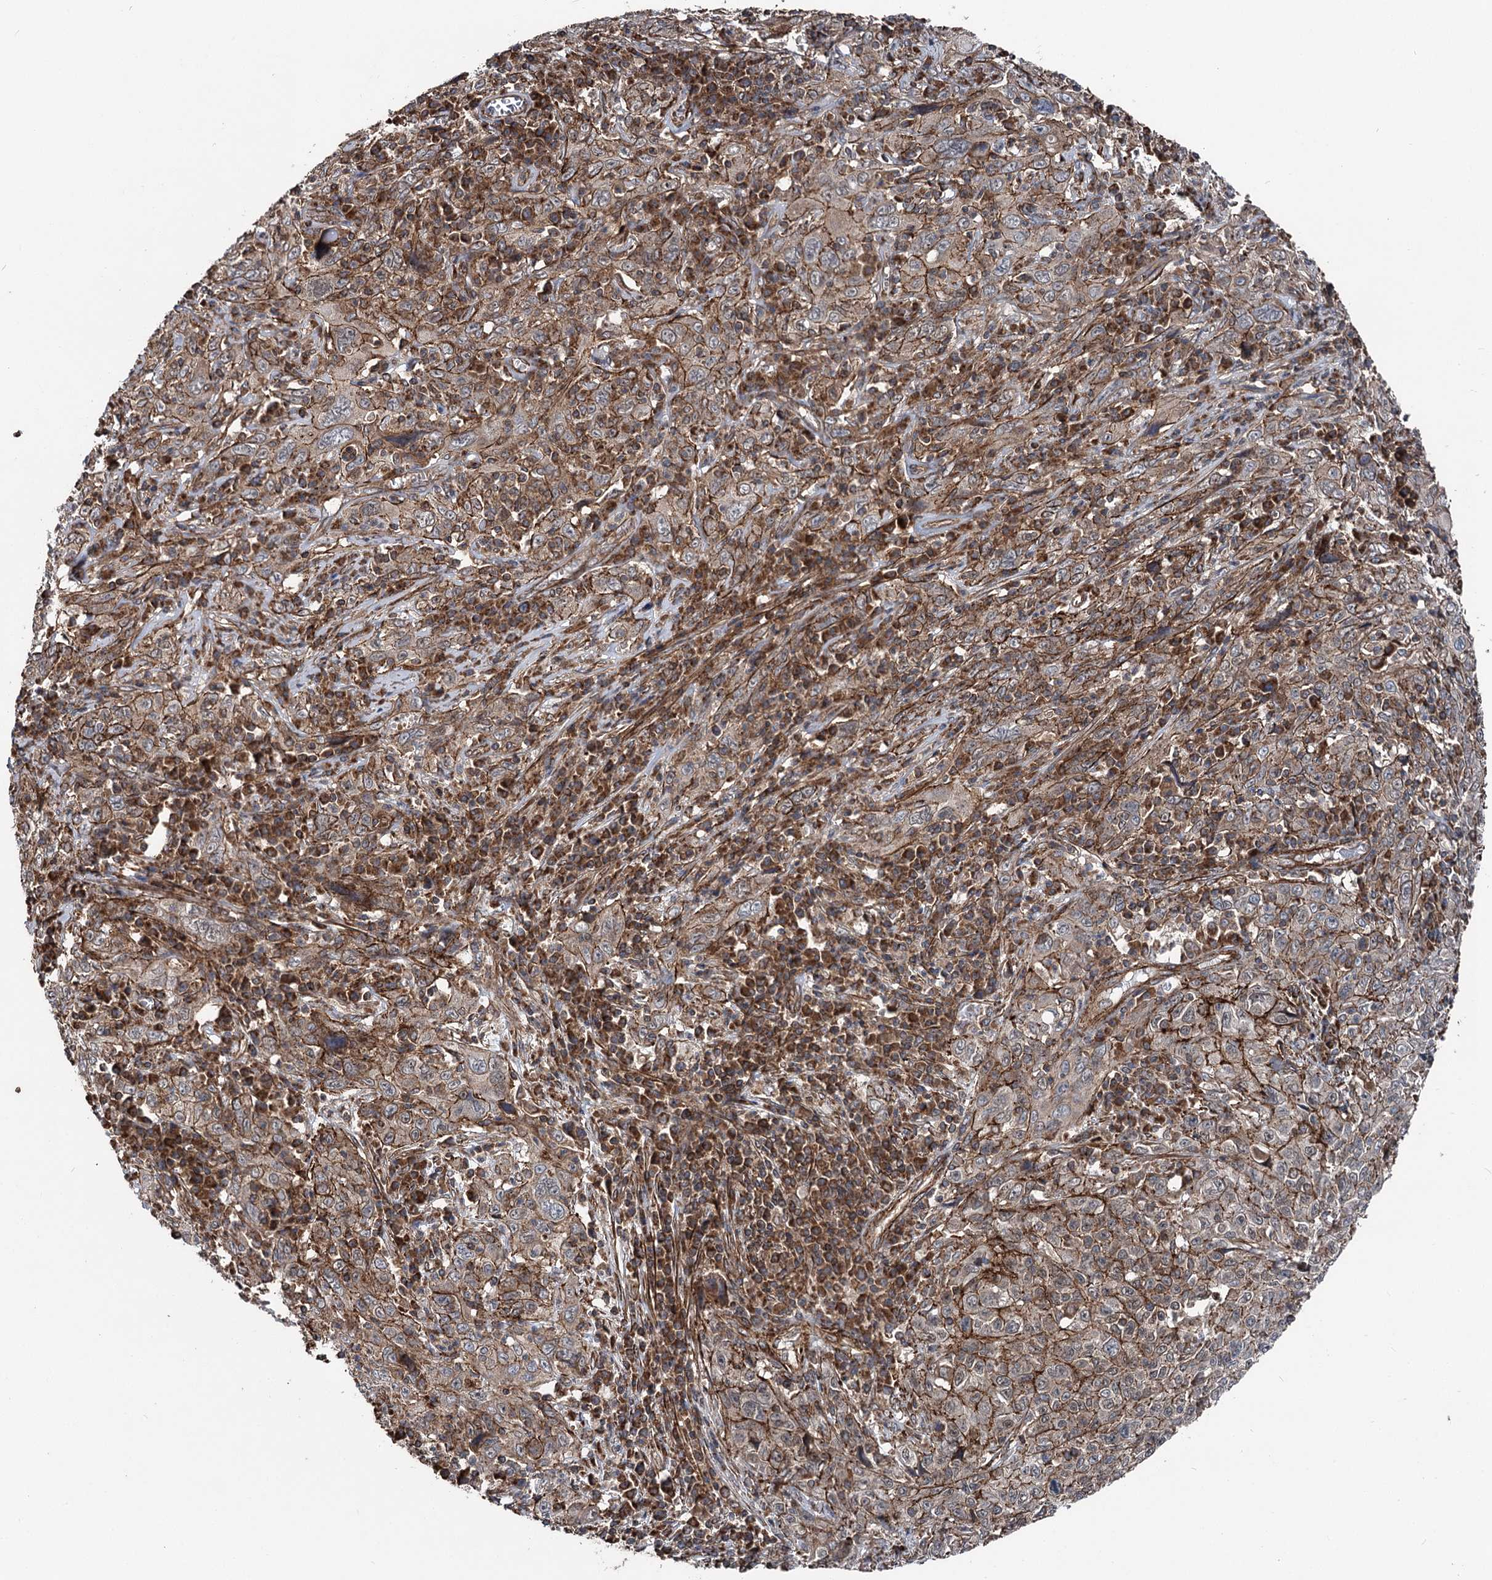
{"staining": {"intensity": "moderate", "quantity": ">75%", "location": "cytoplasmic/membranous"}, "tissue": "cervical cancer", "cell_type": "Tumor cells", "image_type": "cancer", "snomed": [{"axis": "morphology", "description": "Squamous cell carcinoma, NOS"}, {"axis": "topography", "description": "Cervix"}], "caption": "Cervical cancer (squamous cell carcinoma) stained with immunohistochemistry (IHC) demonstrates moderate cytoplasmic/membranous positivity in about >75% of tumor cells.", "gene": "ITFG2", "patient": {"sex": "female", "age": 46}}